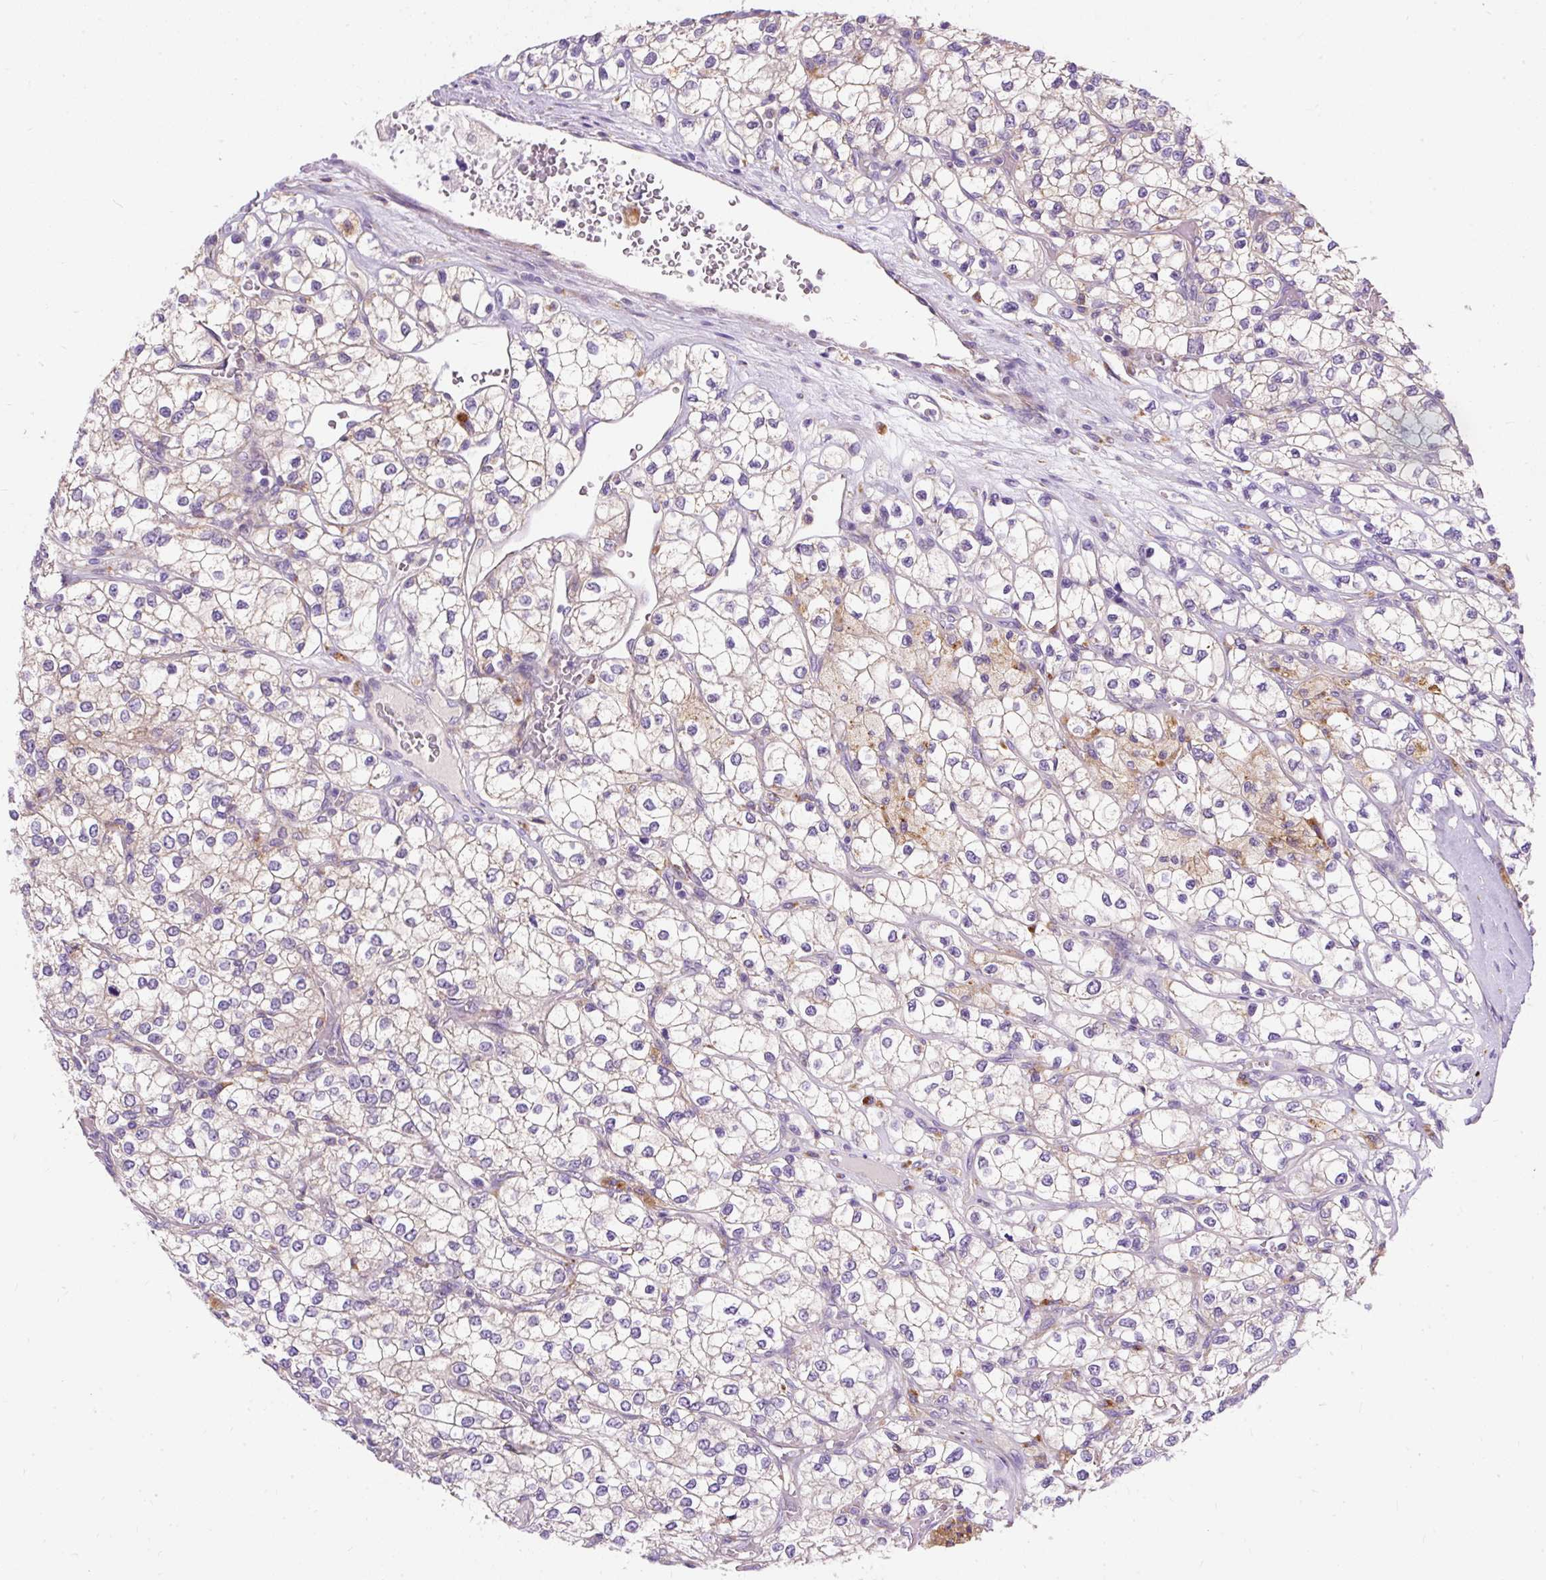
{"staining": {"intensity": "weak", "quantity": "<25%", "location": "cytoplasmic/membranous"}, "tissue": "renal cancer", "cell_type": "Tumor cells", "image_type": "cancer", "snomed": [{"axis": "morphology", "description": "Adenocarcinoma, NOS"}, {"axis": "topography", "description": "Kidney"}], "caption": "Immunohistochemical staining of renal cancer reveals no significant positivity in tumor cells.", "gene": "OR4K15", "patient": {"sex": "male", "age": 80}}